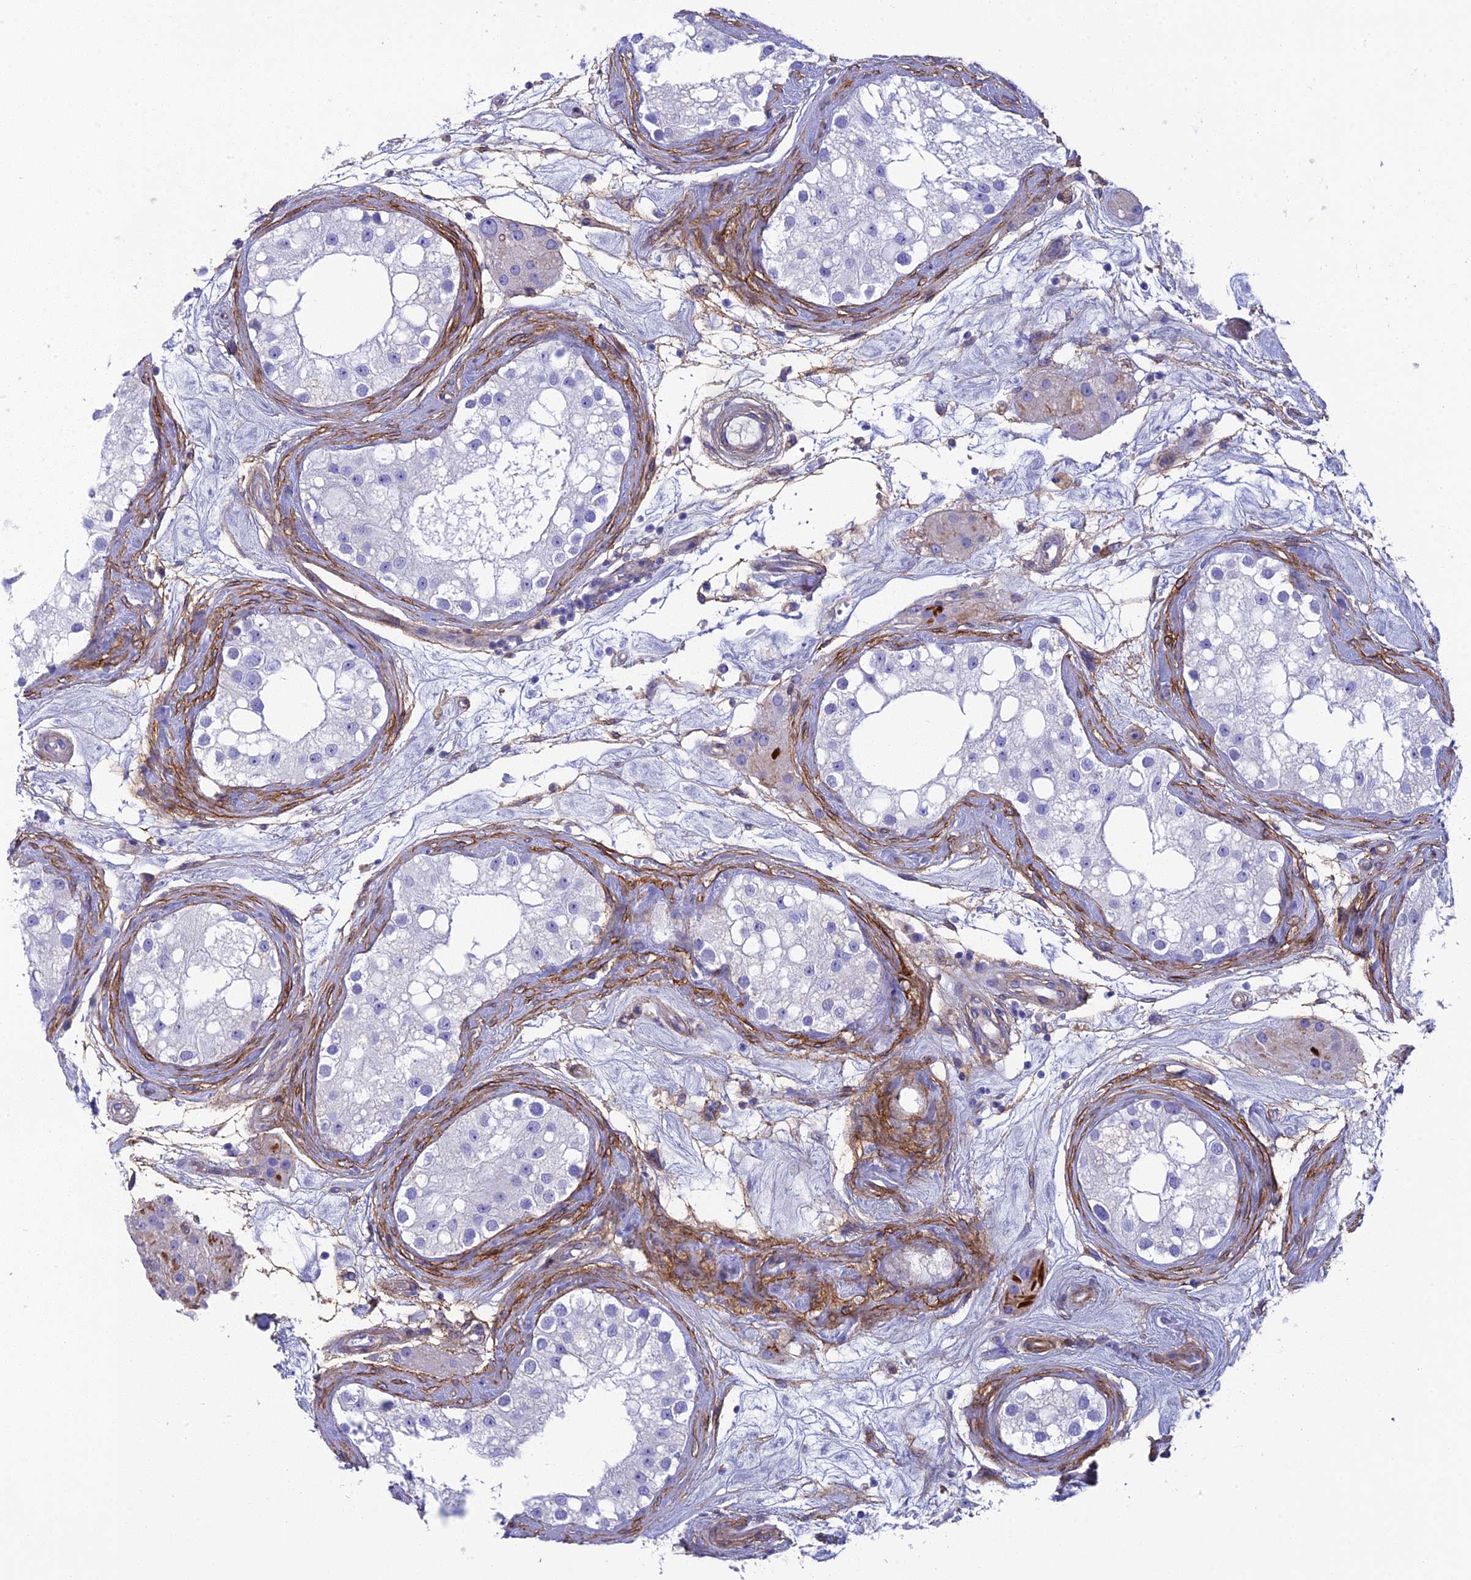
{"staining": {"intensity": "negative", "quantity": "none", "location": "none"}, "tissue": "testis", "cell_type": "Cells in seminiferous ducts", "image_type": "normal", "snomed": [{"axis": "morphology", "description": "Normal tissue, NOS"}, {"axis": "topography", "description": "Testis"}], "caption": "IHC of benign human testis demonstrates no expression in cells in seminiferous ducts.", "gene": "TNS1", "patient": {"sex": "male", "age": 84}}